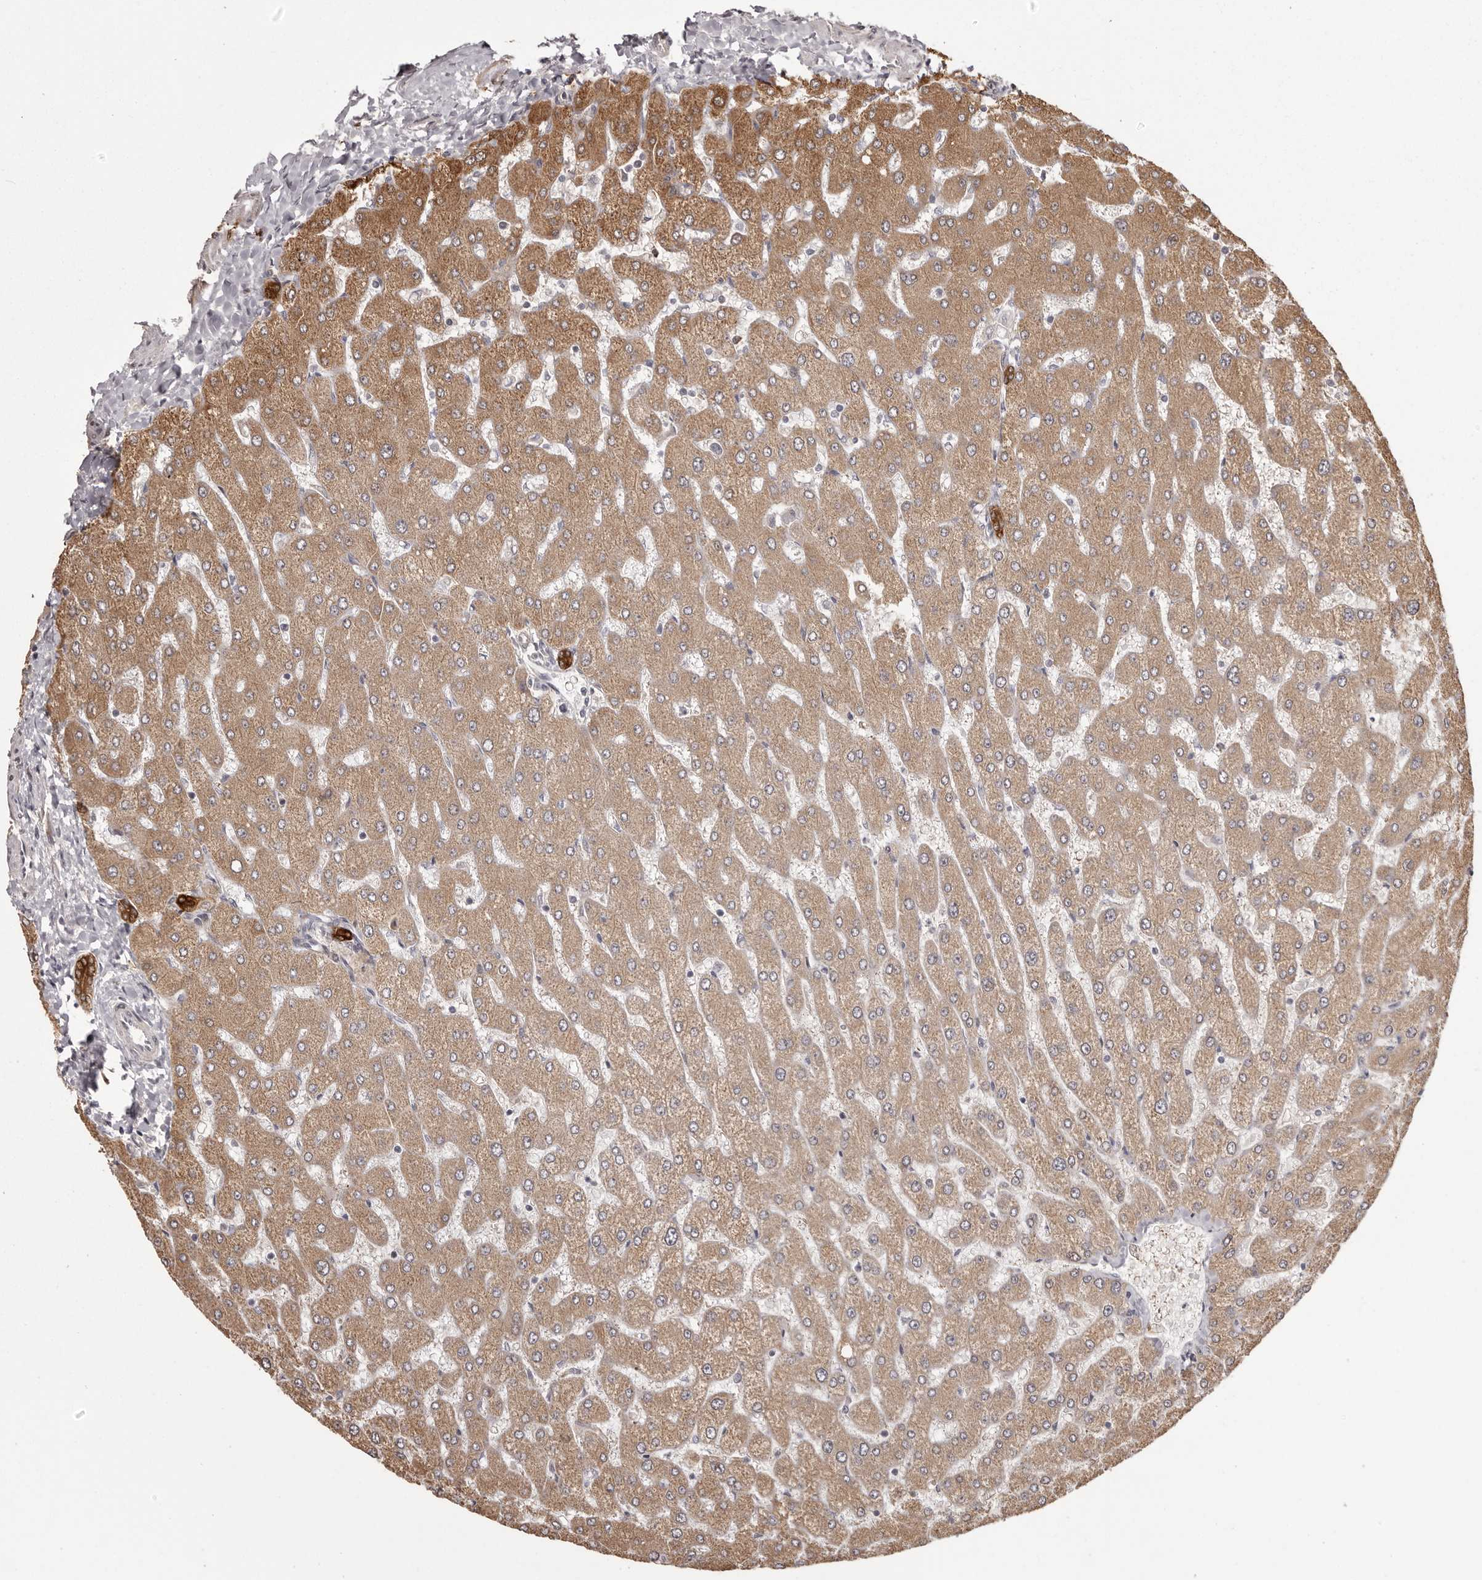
{"staining": {"intensity": "strong", "quantity": ">75%", "location": "cytoplasmic/membranous"}, "tissue": "liver", "cell_type": "Cholangiocytes", "image_type": "normal", "snomed": [{"axis": "morphology", "description": "Normal tissue, NOS"}, {"axis": "topography", "description": "Liver"}], "caption": "This photomicrograph shows immunohistochemistry (IHC) staining of unremarkable human liver, with high strong cytoplasmic/membranous positivity in about >75% of cholangiocytes.", "gene": "GFOD1", "patient": {"sex": "male", "age": 55}}